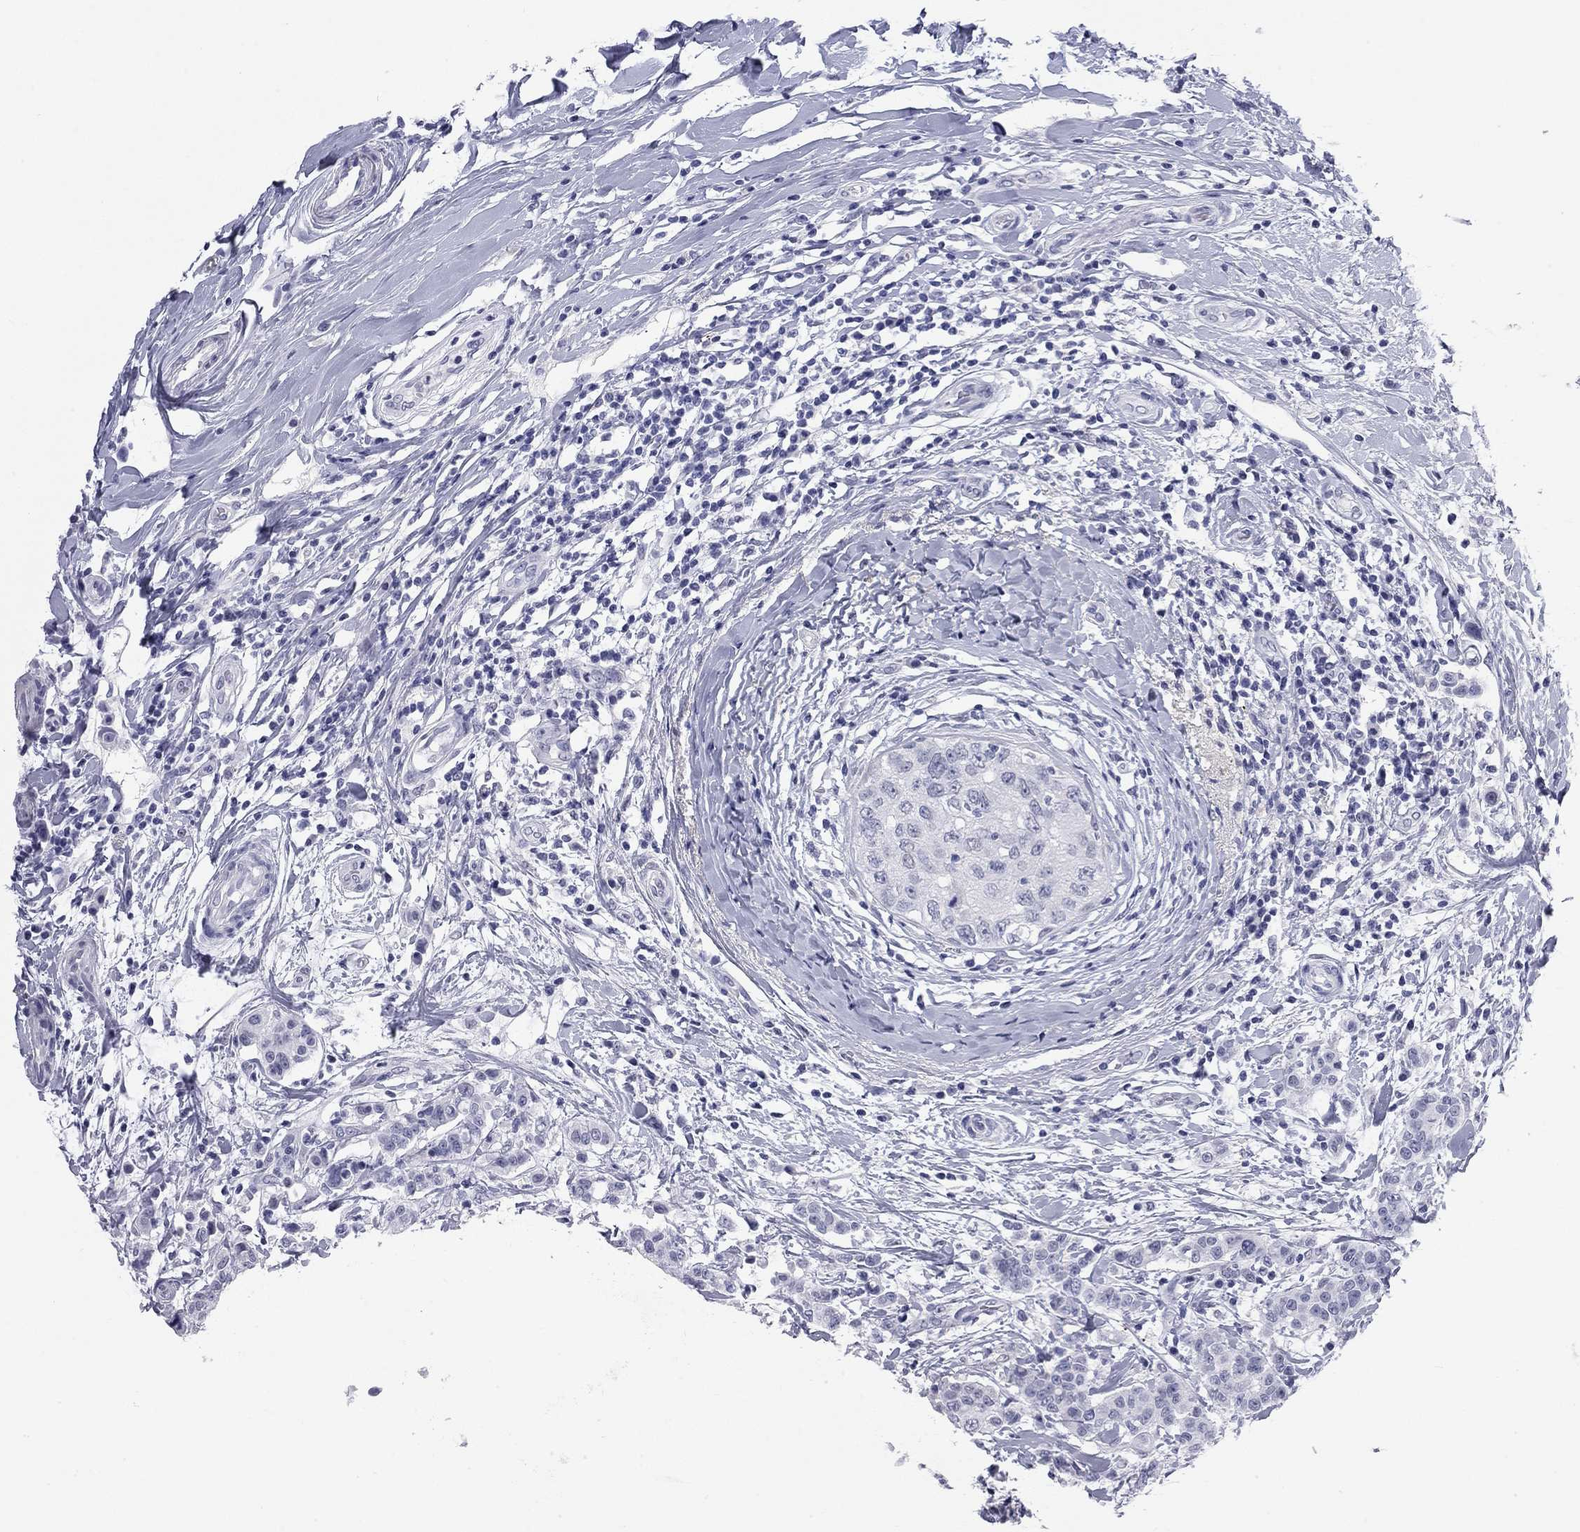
{"staining": {"intensity": "negative", "quantity": "none", "location": "none"}, "tissue": "breast cancer", "cell_type": "Tumor cells", "image_type": "cancer", "snomed": [{"axis": "morphology", "description": "Duct carcinoma"}, {"axis": "topography", "description": "Breast"}], "caption": "High magnification brightfield microscopy of breast cancer (invasive ductal carcinoma) stained with DAB (brown) and counterstained with hematoxylin (blue): tumor cells show no significant expression.", "gene": "AK8", "patient": {"sex": "female", "age": 27}}